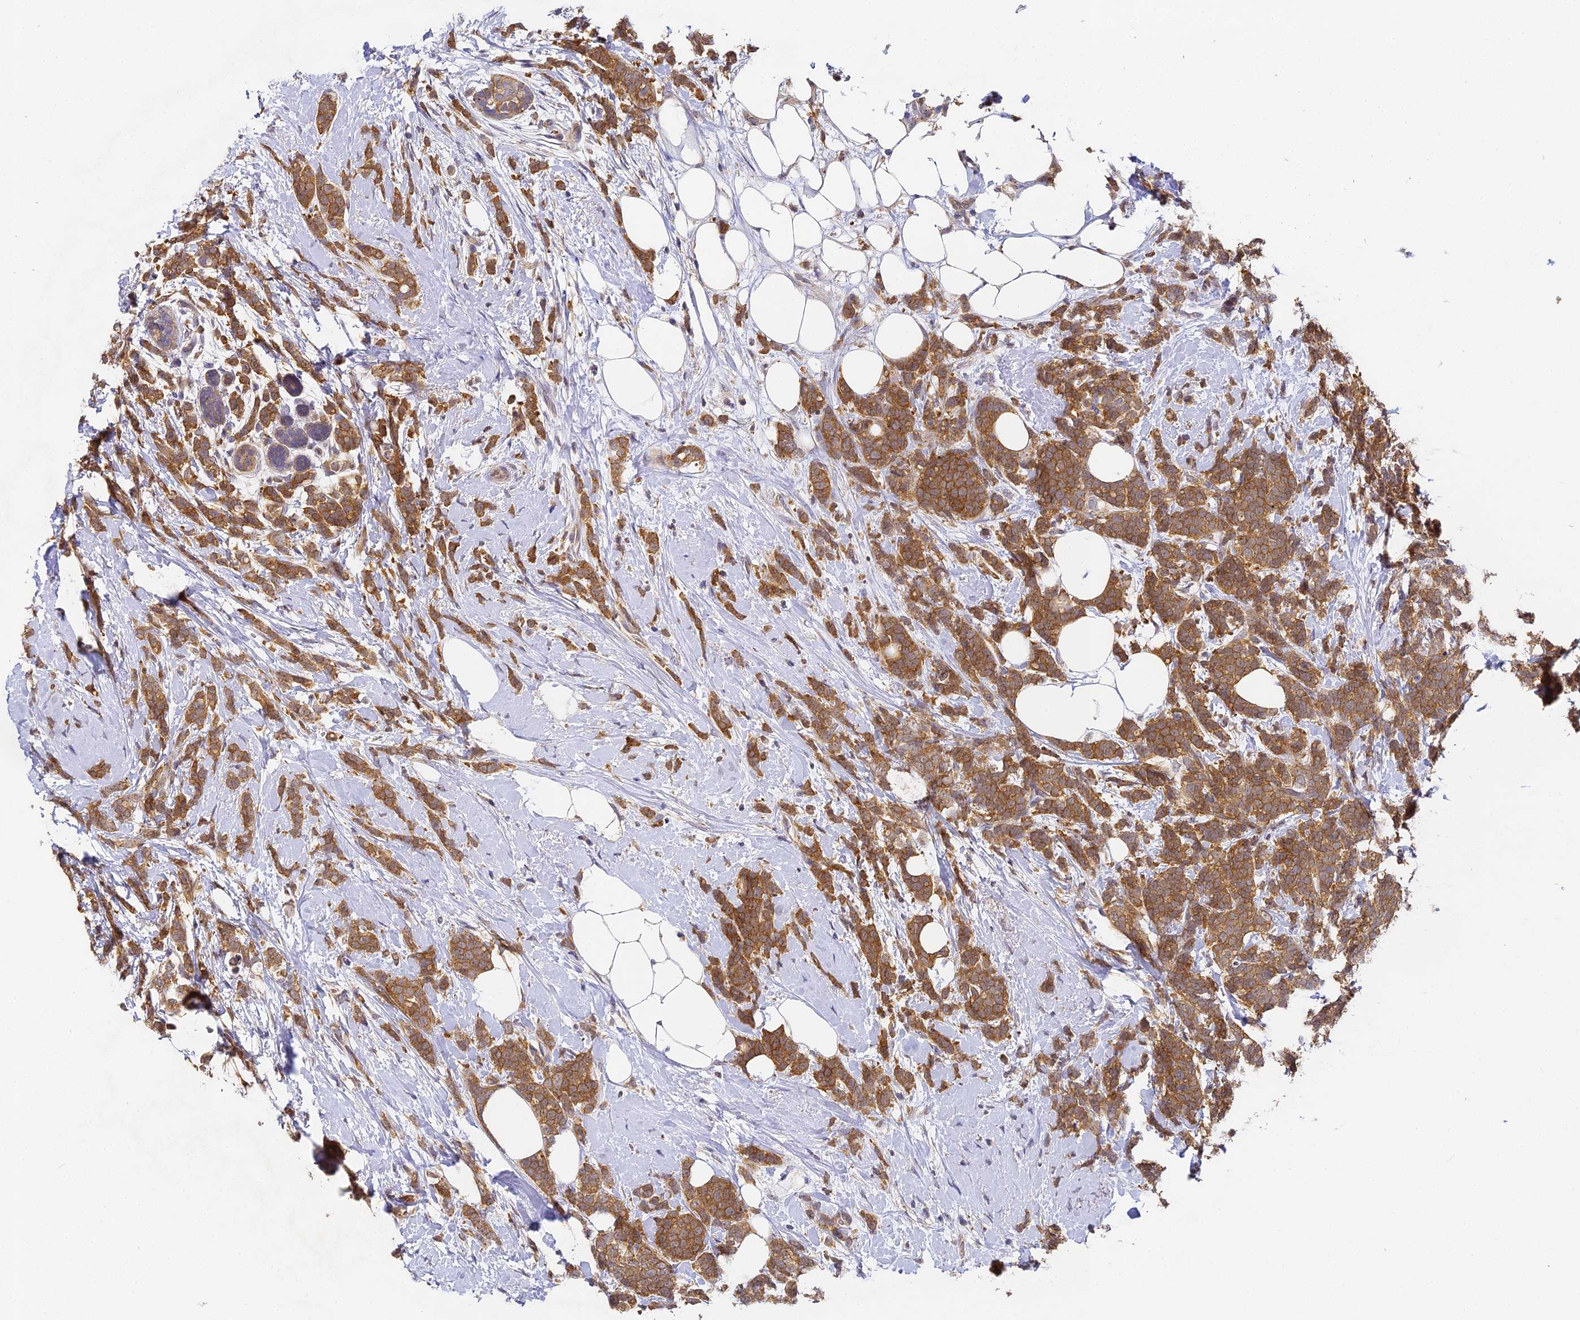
{"staining": {"intensity": "moderate", "quantity": ">75%", "location": "cytoplasmic/membranous"}, "tissue": "breast cancer", "cell_type": "Tumor cells", "image_type": "cancer", "snomed": [{"axis": "morphology", "description": "Lobular carcinoma"}, {"axis": "topography", "description": "Breast"}], "caption": "The micrograph demonstrates immunohistochemical staining of breast cancer (lobular carcinoma). There is moderate cytoplasmic/membranous expression is present in about >75% of tumor cells.", "gene": "YAE1", "patient": {"sex": "female", "age": 58}}